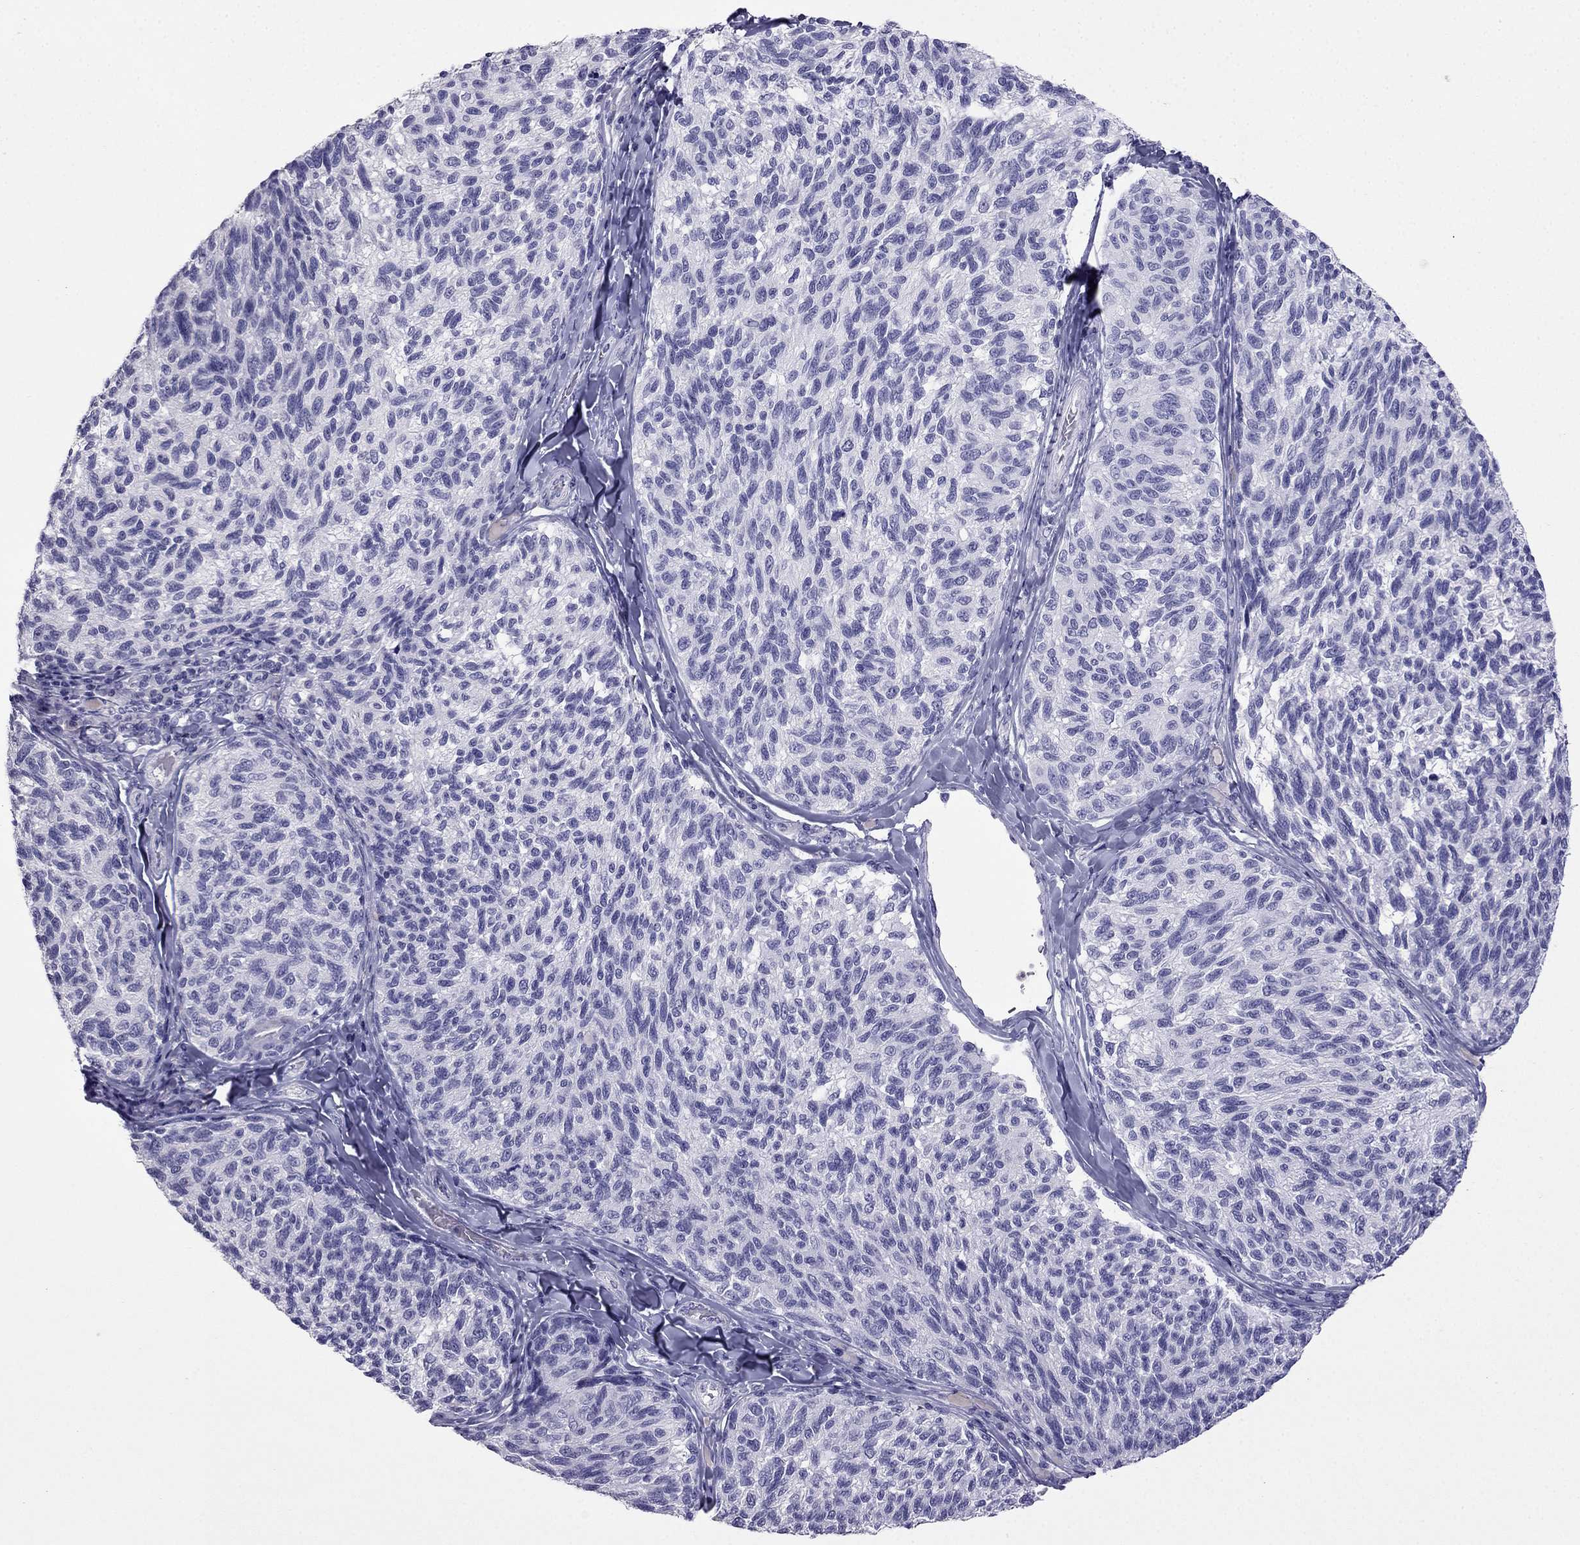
{"staining": {"intensity": "negative", "quantity": "none", "location": "none"}, "tissue": "melanoma", "cell_type": "Tumor cells", "image_type": "cancer", "snomed": [{"axis": "morphology", "description": "Malignant melanoma, NOS"}, {"axis": "topography", "description": "Skin"}], "caption": "Malignant melanoma stained for a protein using IHC displays no expression tumor cells.", "gene": "CDHR4", "patient": {"sex": "female", "age": 73}}